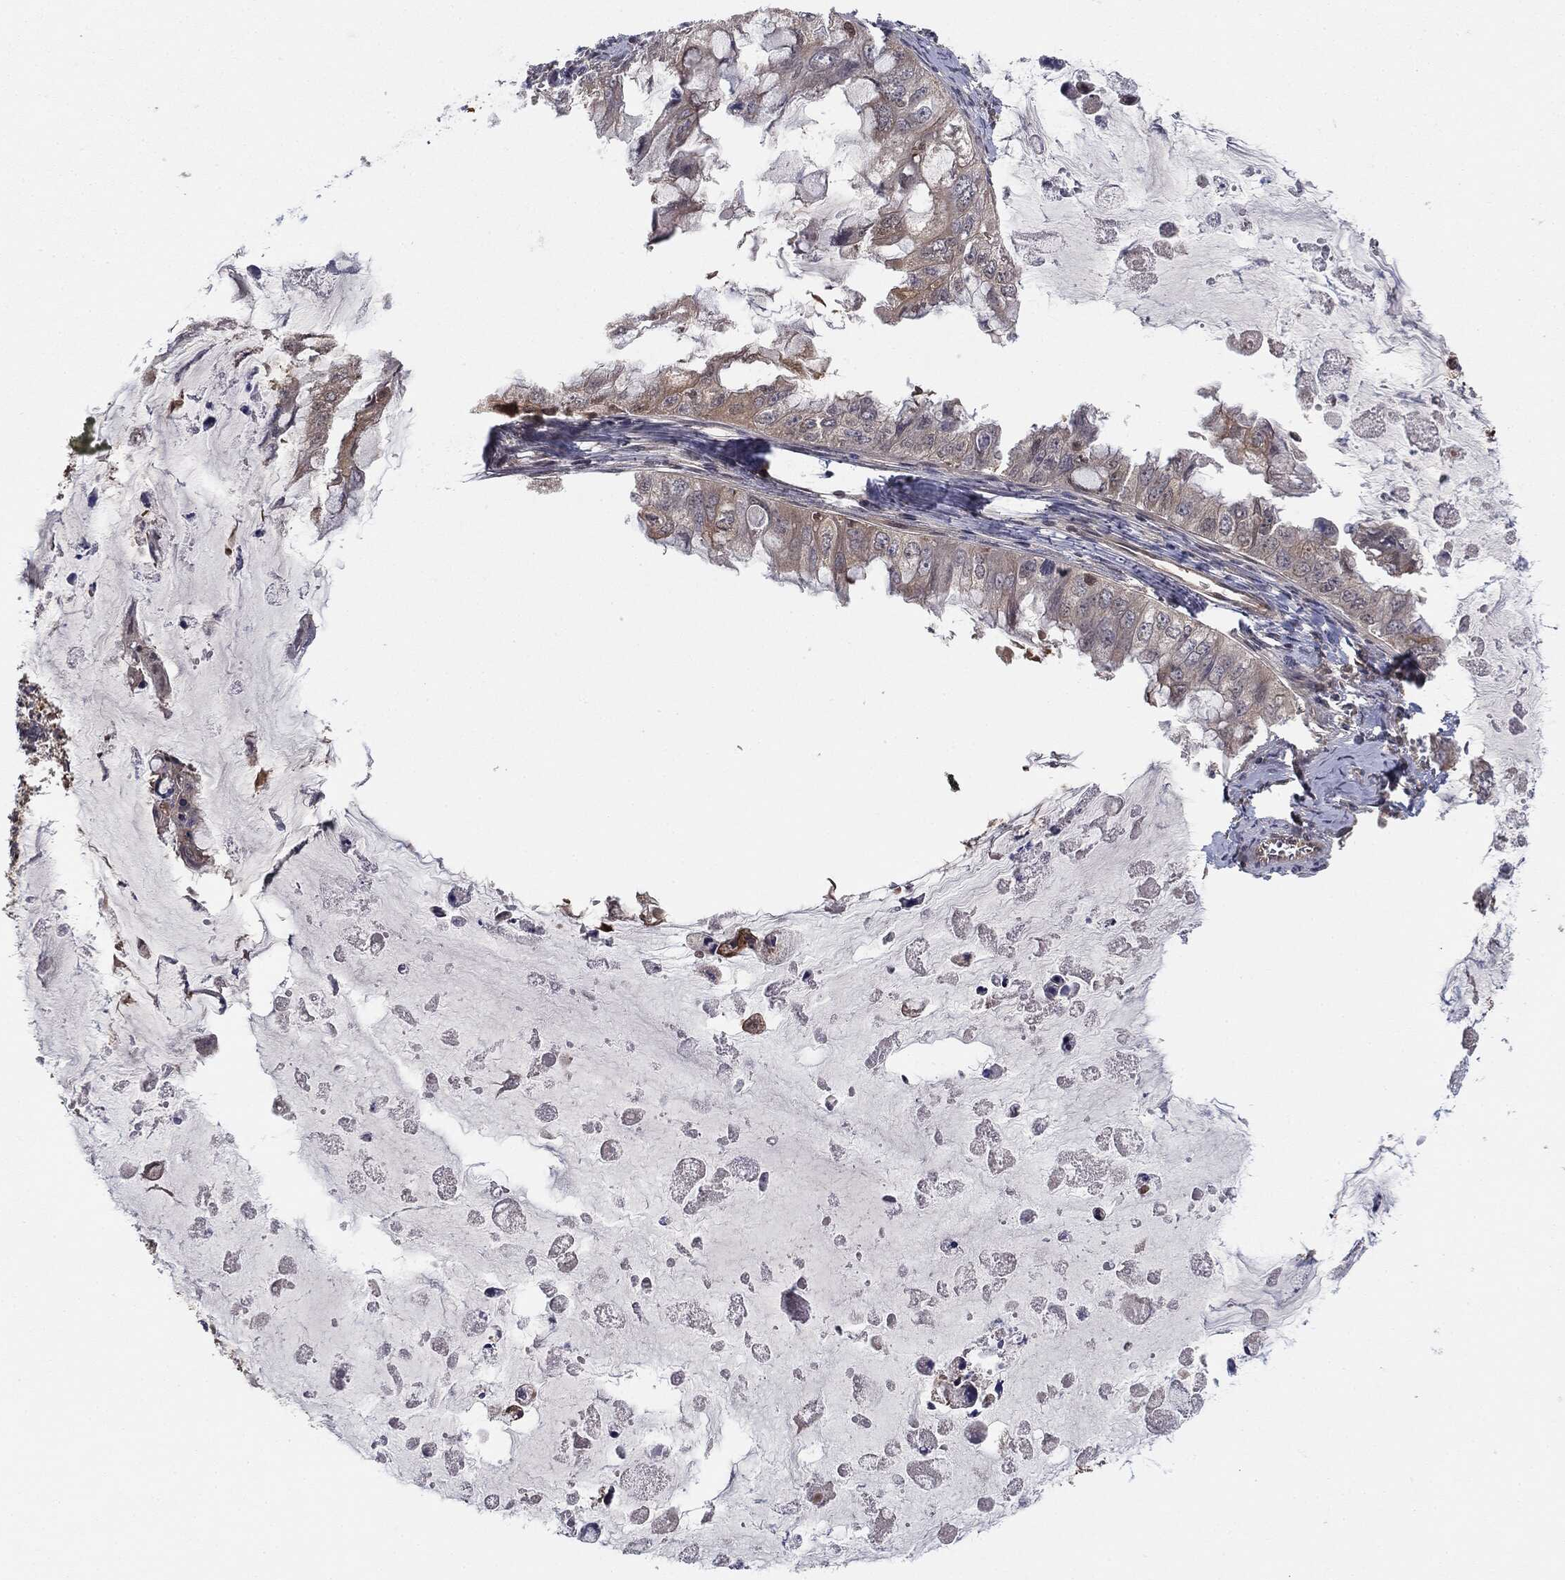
{"staining": {"intensity": "negative", "quantity": "none", "location": "none"}, "tissue": "ovarian cancer", "cell_type": "Tumor cells", "image_type": "cancer", "snomed": [{"axis": "morphology", "description": "Cystadenocarcinoma, mucinous, NOS"}, {"axis": "topography", "description": "Ovary"}], "caption": "An image of human ovarian cancer is negative for staining in tumor cells.", "gene": "KRT7", "patient": {"sex": "female", "age": 72}}